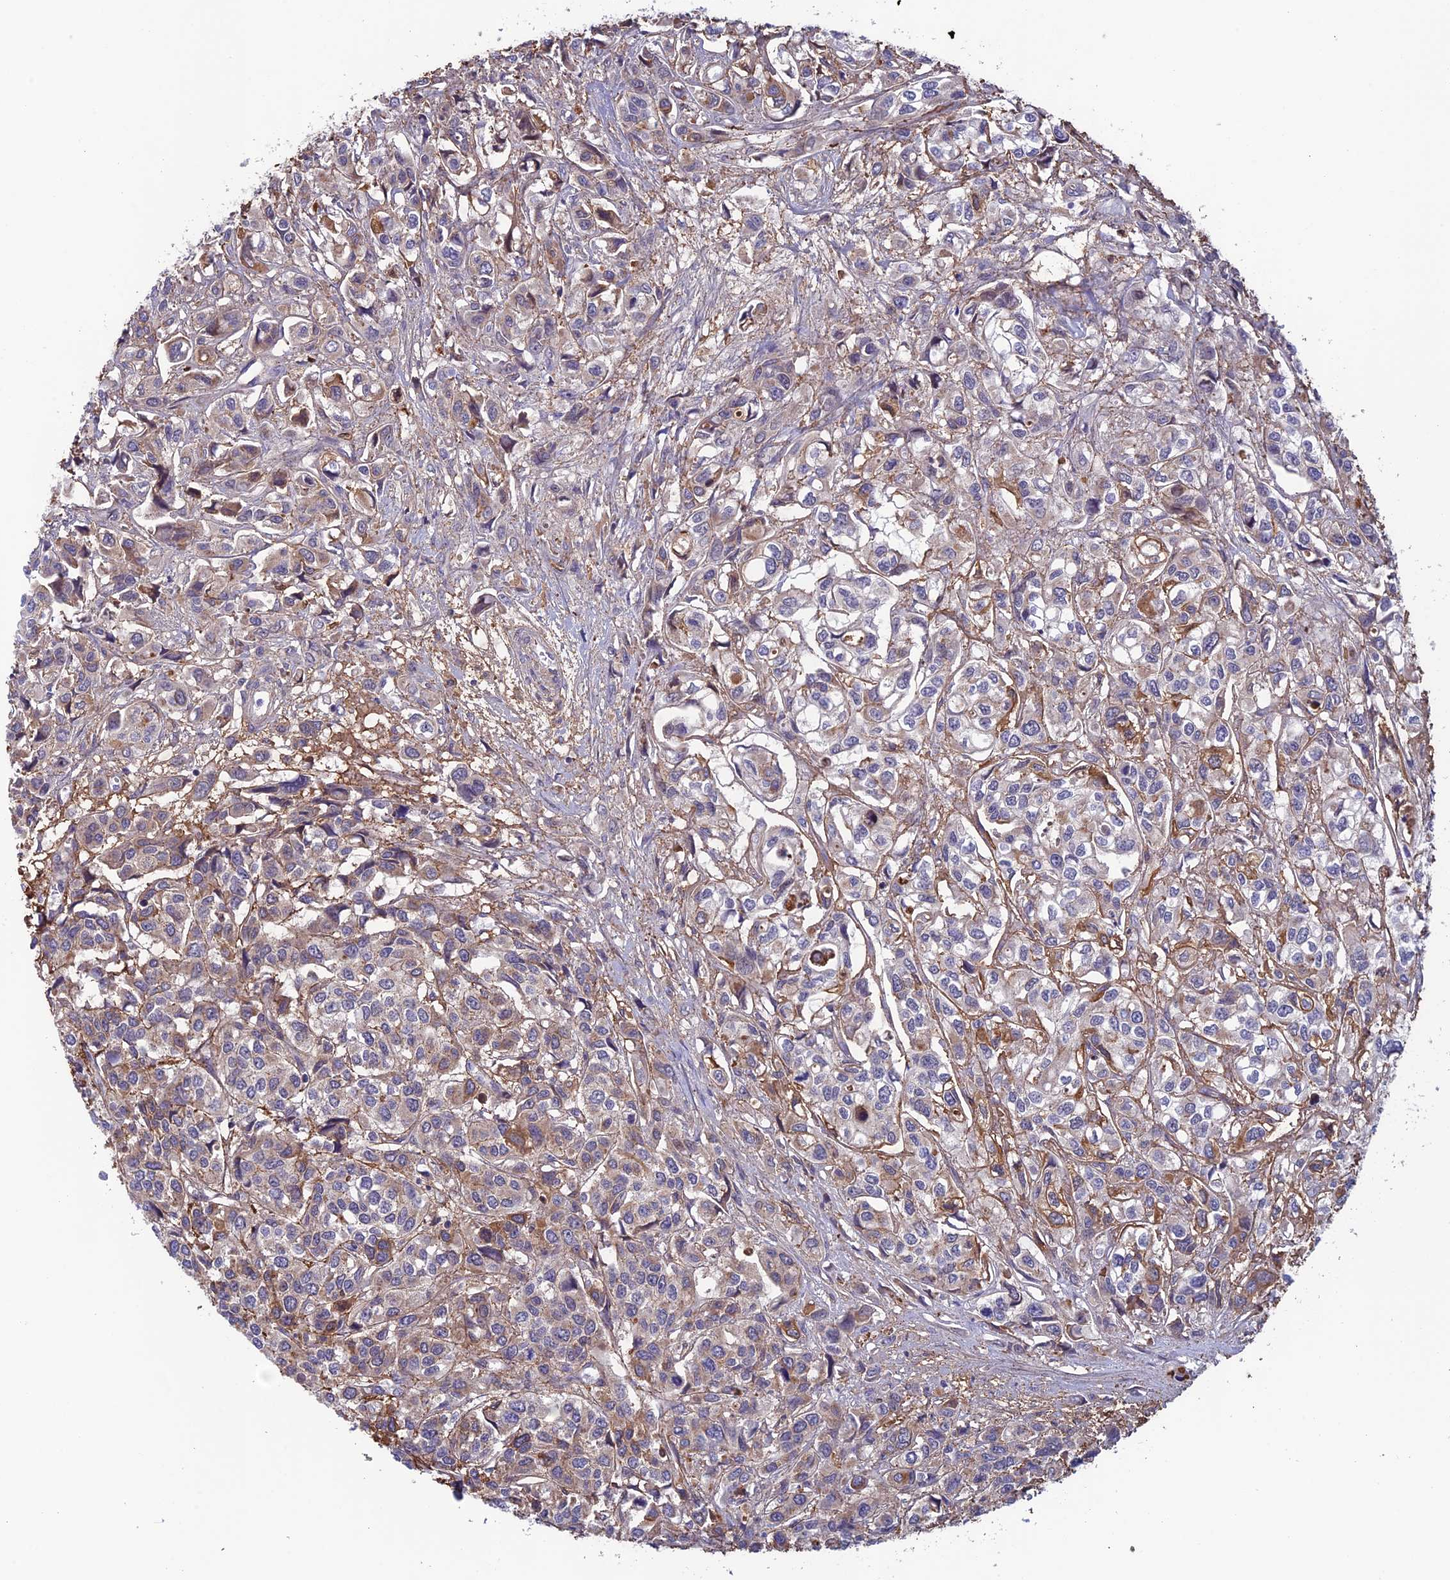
{"staining": {"intensity": "moderate", "quantity": "25%-75%", "location": "cytoplasmic/membranous"}, "tissue": "urothelial cancer", "cell_type": "Tumor cells", "image_type": "cancer", "snomed": [{"axis": "morphology", "description": "Urothelial carcinoma, High grade"}, {"axis": "topography", "description": "Urinary bladder"}], "caption": "High-grade urothelial carcinoma stained for a protein (brown) displays moderate cytoplasmic/membranous positive staining in about 25%-75% of tumor cells.", "gene": "FKBPL", "patient": {"sex": "male", "age": 67}}